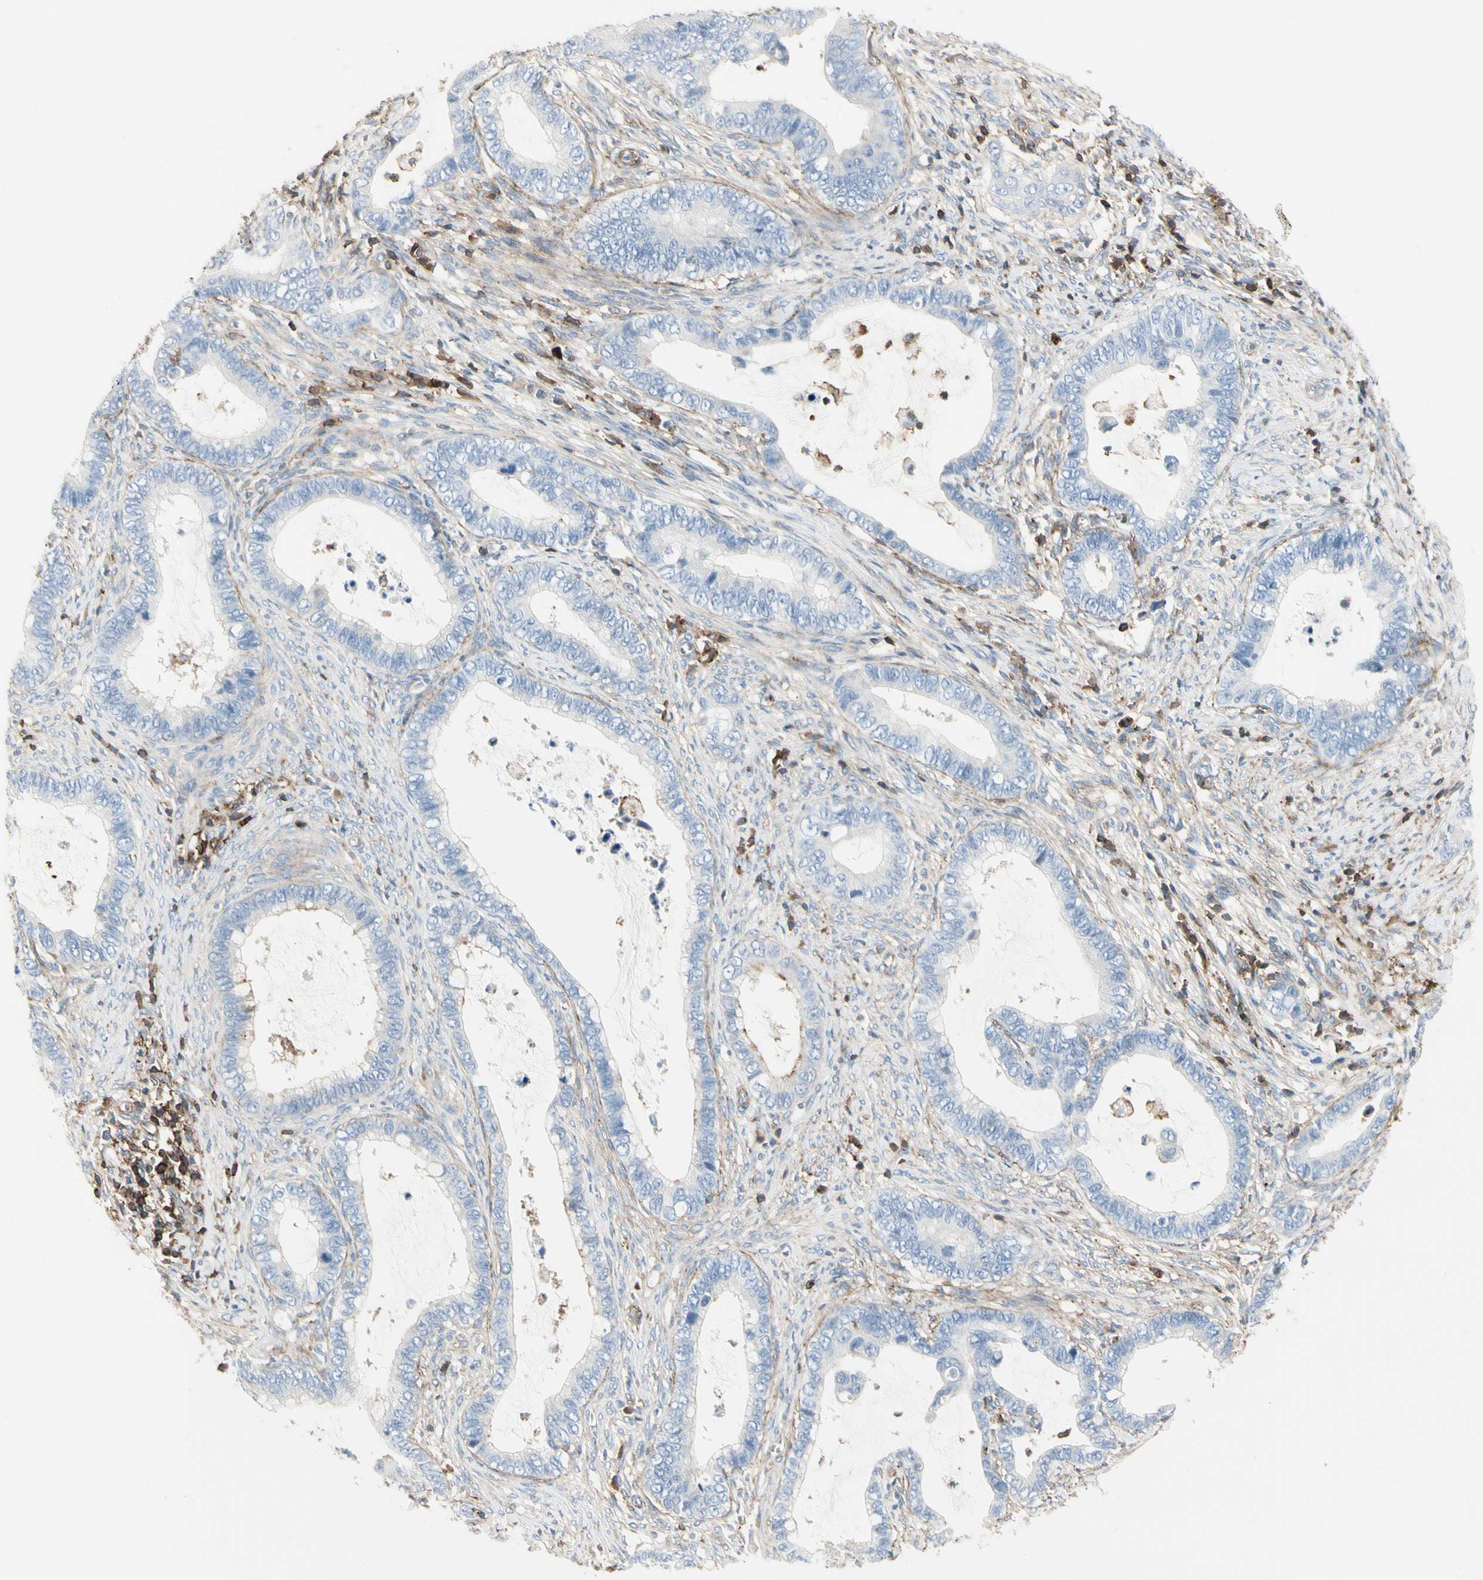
{"staining": {"intensity": "negative", "quantity": "none", "location": "none"}, "tissue": "cervical cancer", "cell_type": "Tumor cells", "image_type": "cancer", "snomed": [{"axis": "morphology", "description": "Adenocarcinoma, NOS"}, {"axis": "topography", "description": "Cervix"}], "caption": "DAB immunohistochemical staining of cervical cancer (adenocarcinoma) exhibits no significant expression in tumor cells.", "gene": "CLEC2B", "patient": {"sex": "female", "age": 44}}